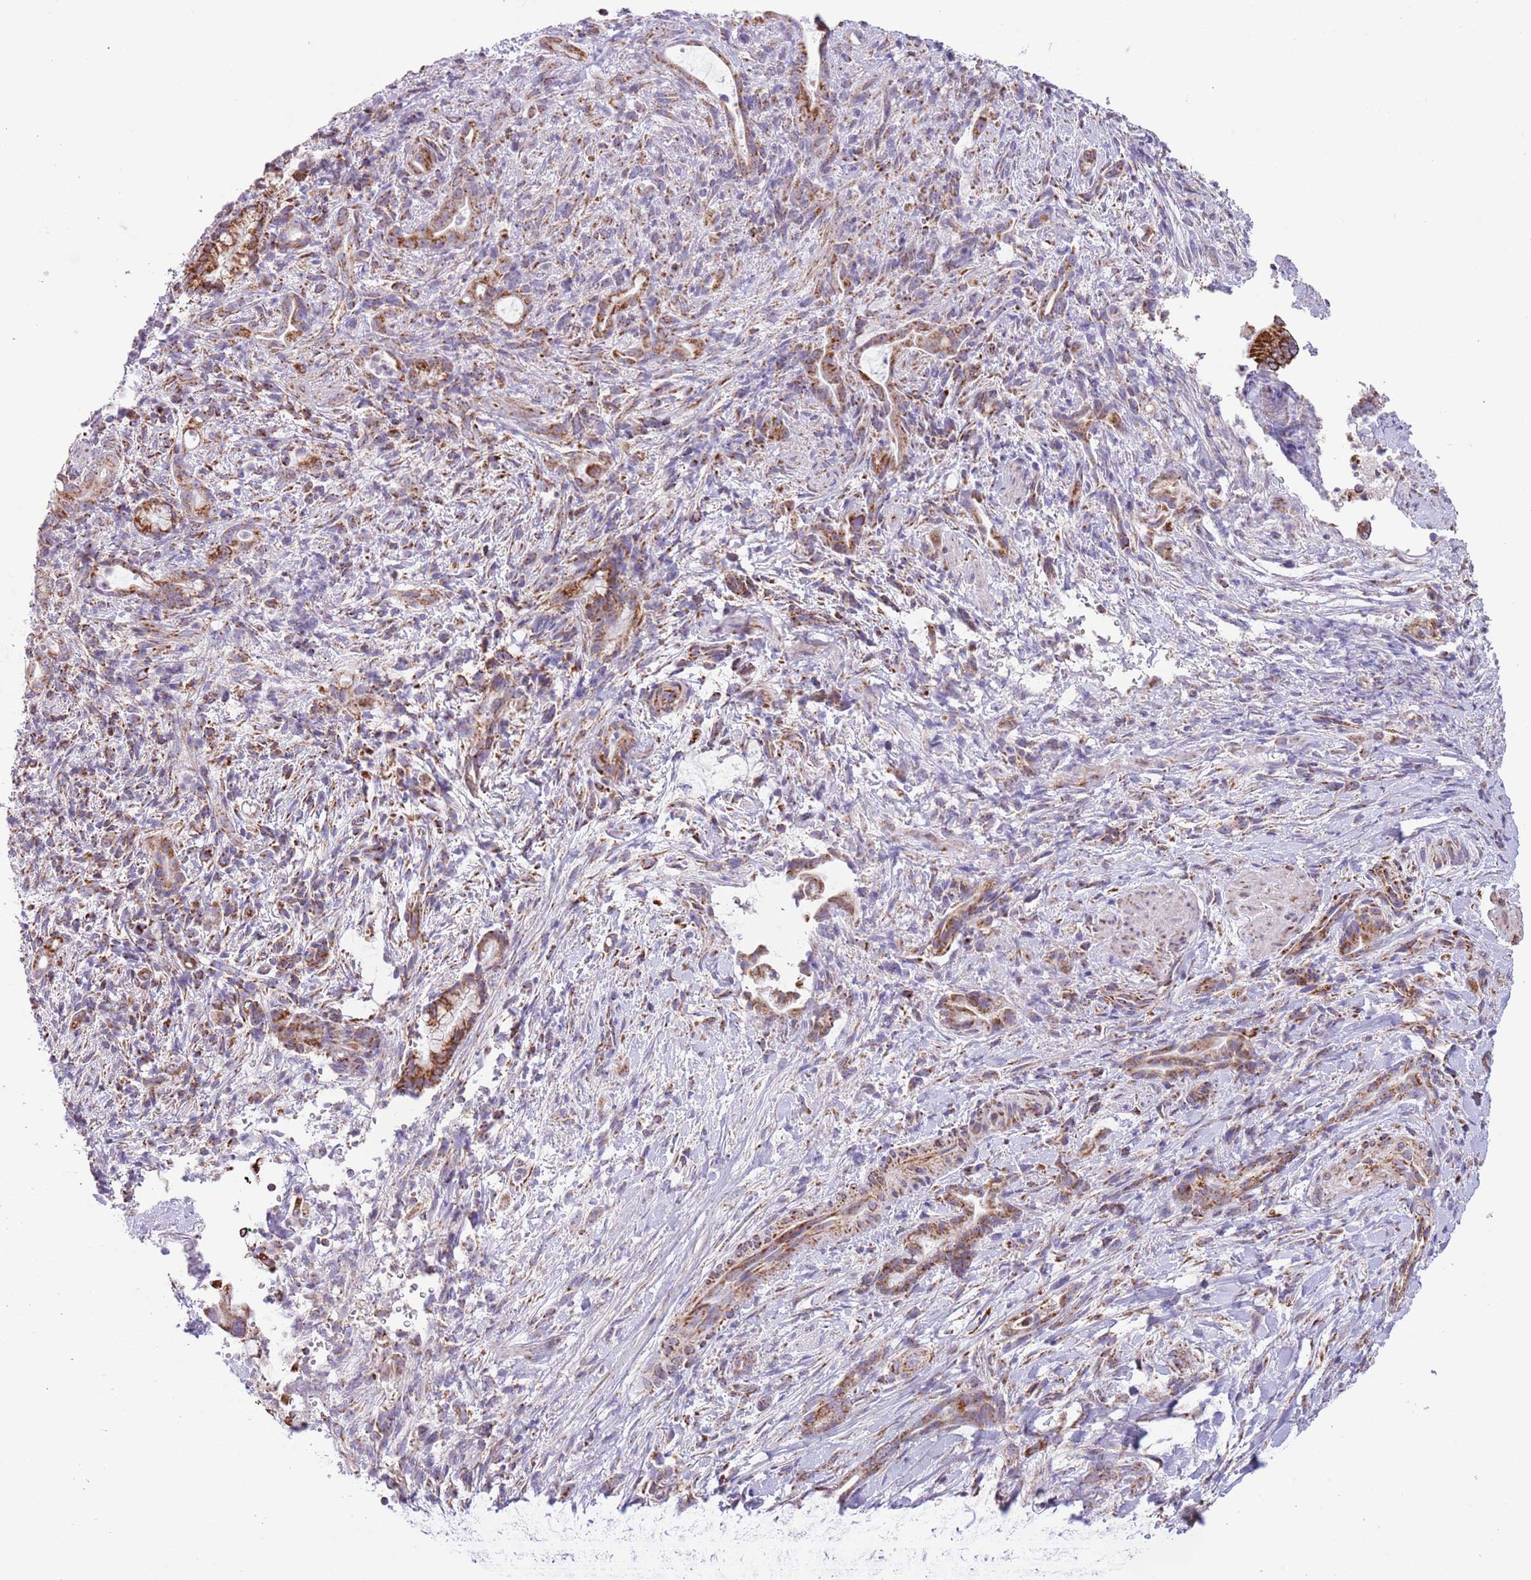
{"staining": {"intensity": "moderate", "quantity": ">75%", "location": "cytoplasmic/membranous"}, "tissue": "pancreatic cancer", "cell_type": "Tumor cells", "image_type": "cancer", "snomed": [{"axis": "morphology", "description": "Normal tissue, NOS"}, {"axis": "morphology", "description": "Adenocarcinoma, NOS"}, {"axis": "topography", "description": "Pancreas"}], "caption": "Pancreatic cancer (adenocarcinoma) tissue reveals moderate cytoplasmic/membranous staining in about >75% of tumor cells, visualized by immunohistochemistry.", "gene": "LHX6", "patient": {"sex": "female", "age": 55}}